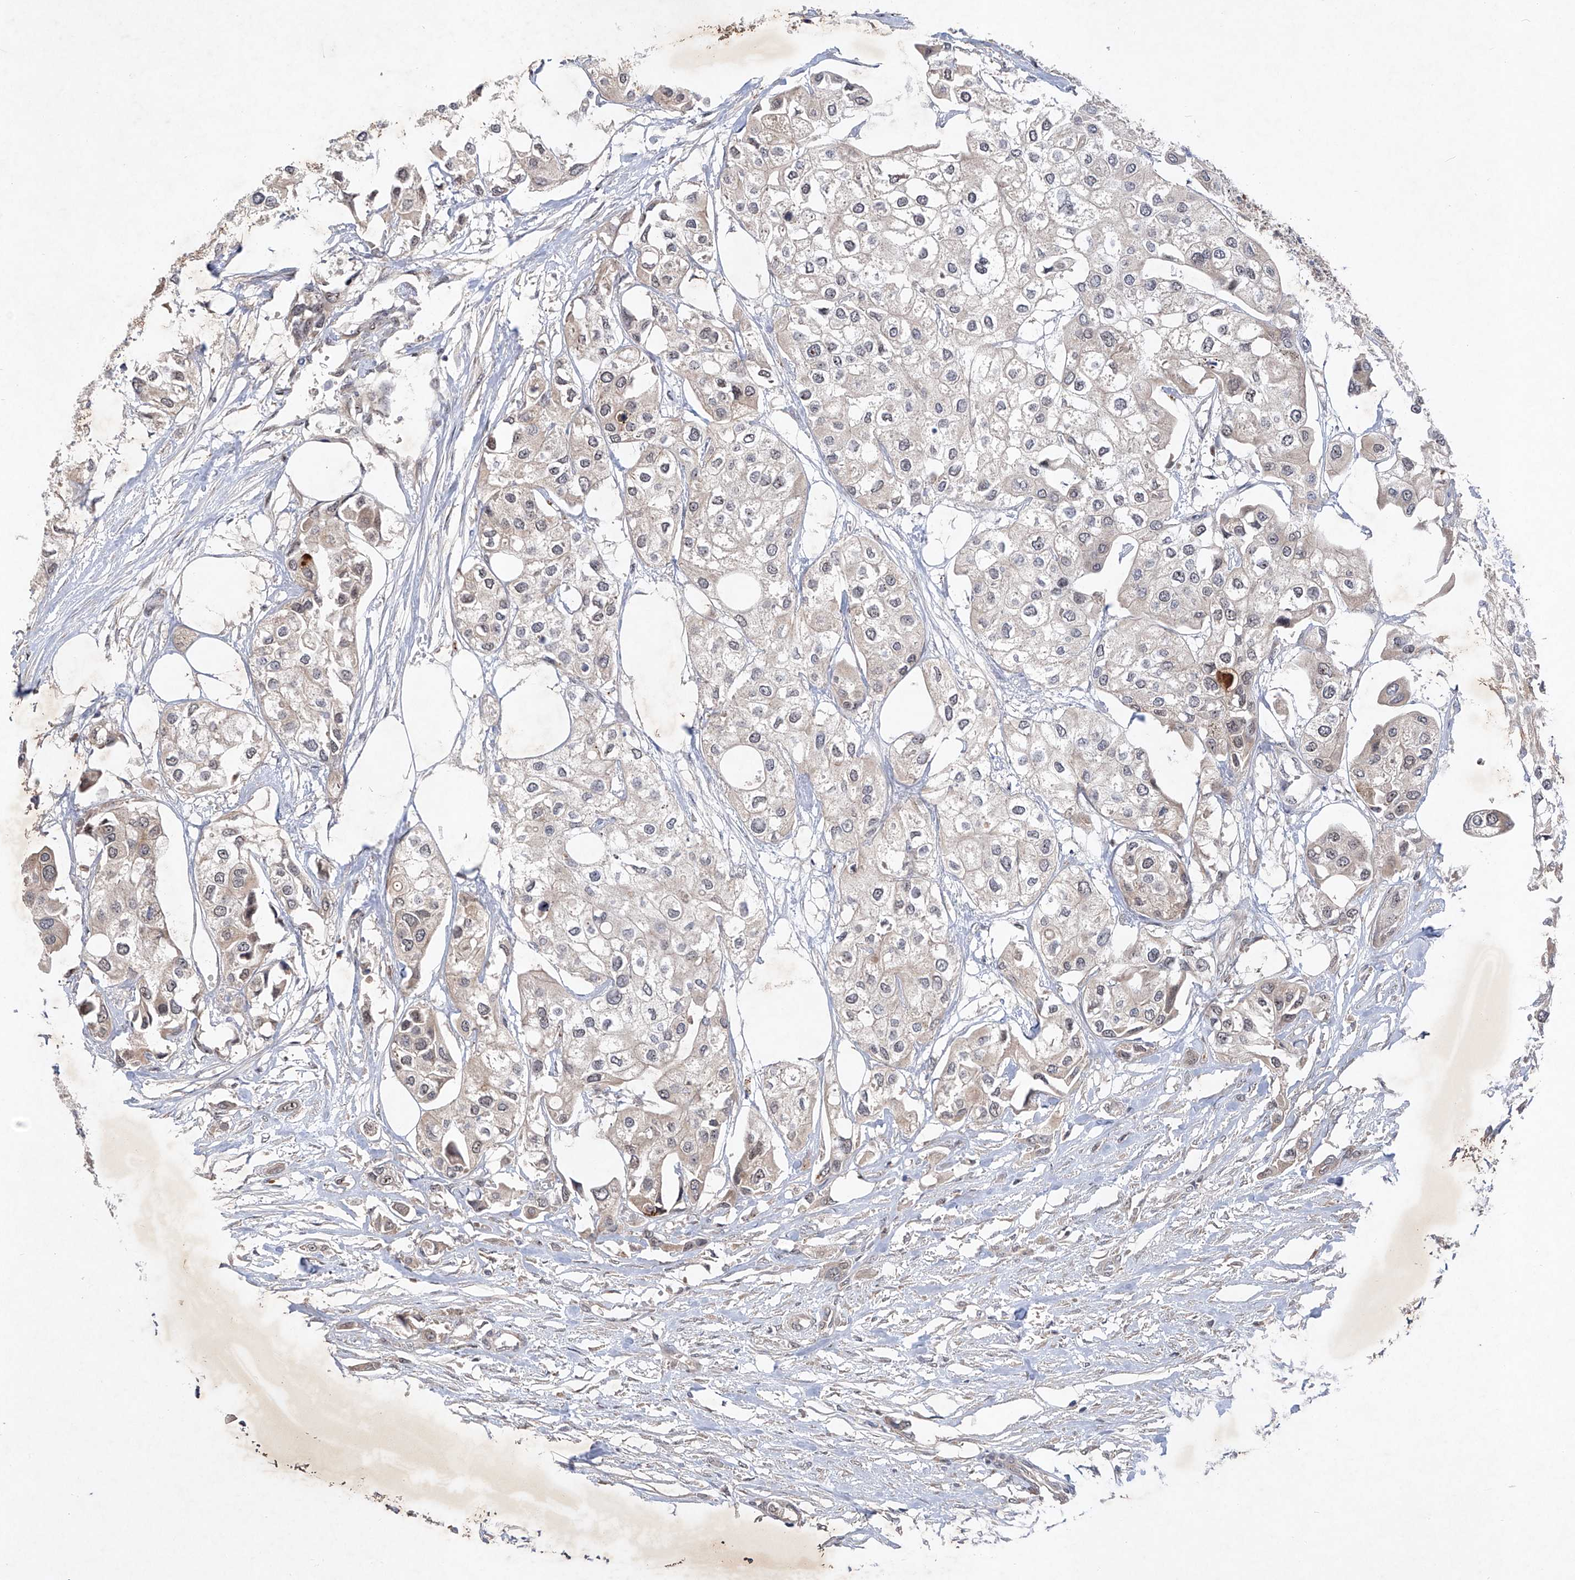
{"staining": {"intensity": "negative", "quantity": "none", "location": "none"}, "tissue": "urothelial cancer", "cell_type": "Tumor cells", "image_type": "cancer", "snomed": [{"axis": "morphology", "description": "Urothelial carcinoma, High grade"}, {"axis": "topography", "description": "Urinary bladder"}], "caption": "Human high-grade urothelial carcinoma stained for a protein using immunohistochemistry exhibits no staining in tumor cells.", "gene": "FAM135A", "patient": {"sex": "male", "age": 64}}